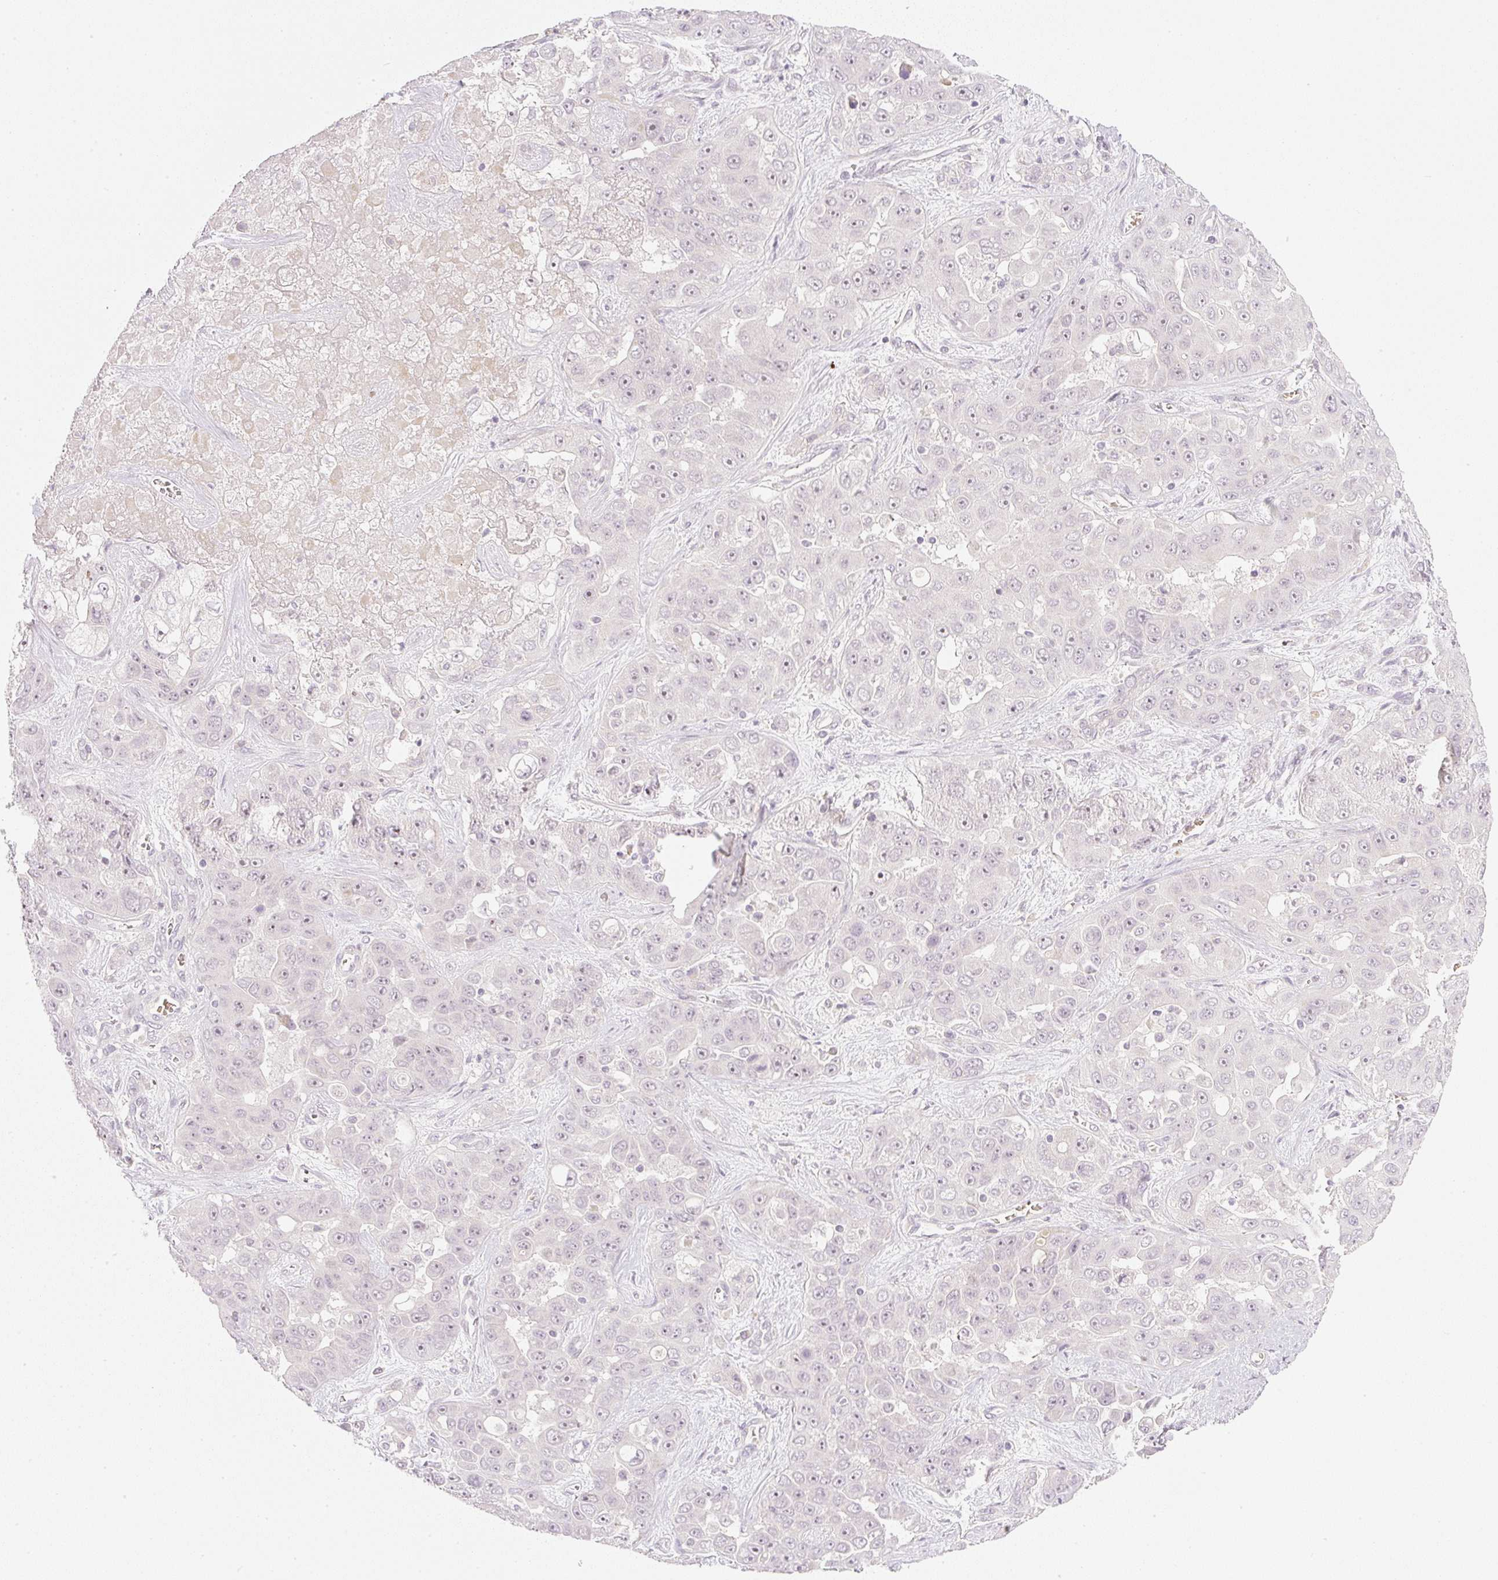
{"staining": {"intensity": "weak", "quantity": "<25%", "location": "nuclear"}, "tissue": "liver cancer", "cell_type": "Tumor cells", "image_type": "cancer", "snomed": [{"axis": "morphology", "description": "Cholangiocarcinoma"}, {"axis": "topography", "description": "Liver"}], "caption": "IHC photomicrograph of liver cancer stained for a protein (brown), which demonstrates no positivity in tumor cells.", "gene": "AAR2", "patient": {"sex": "female", "age": 52}}